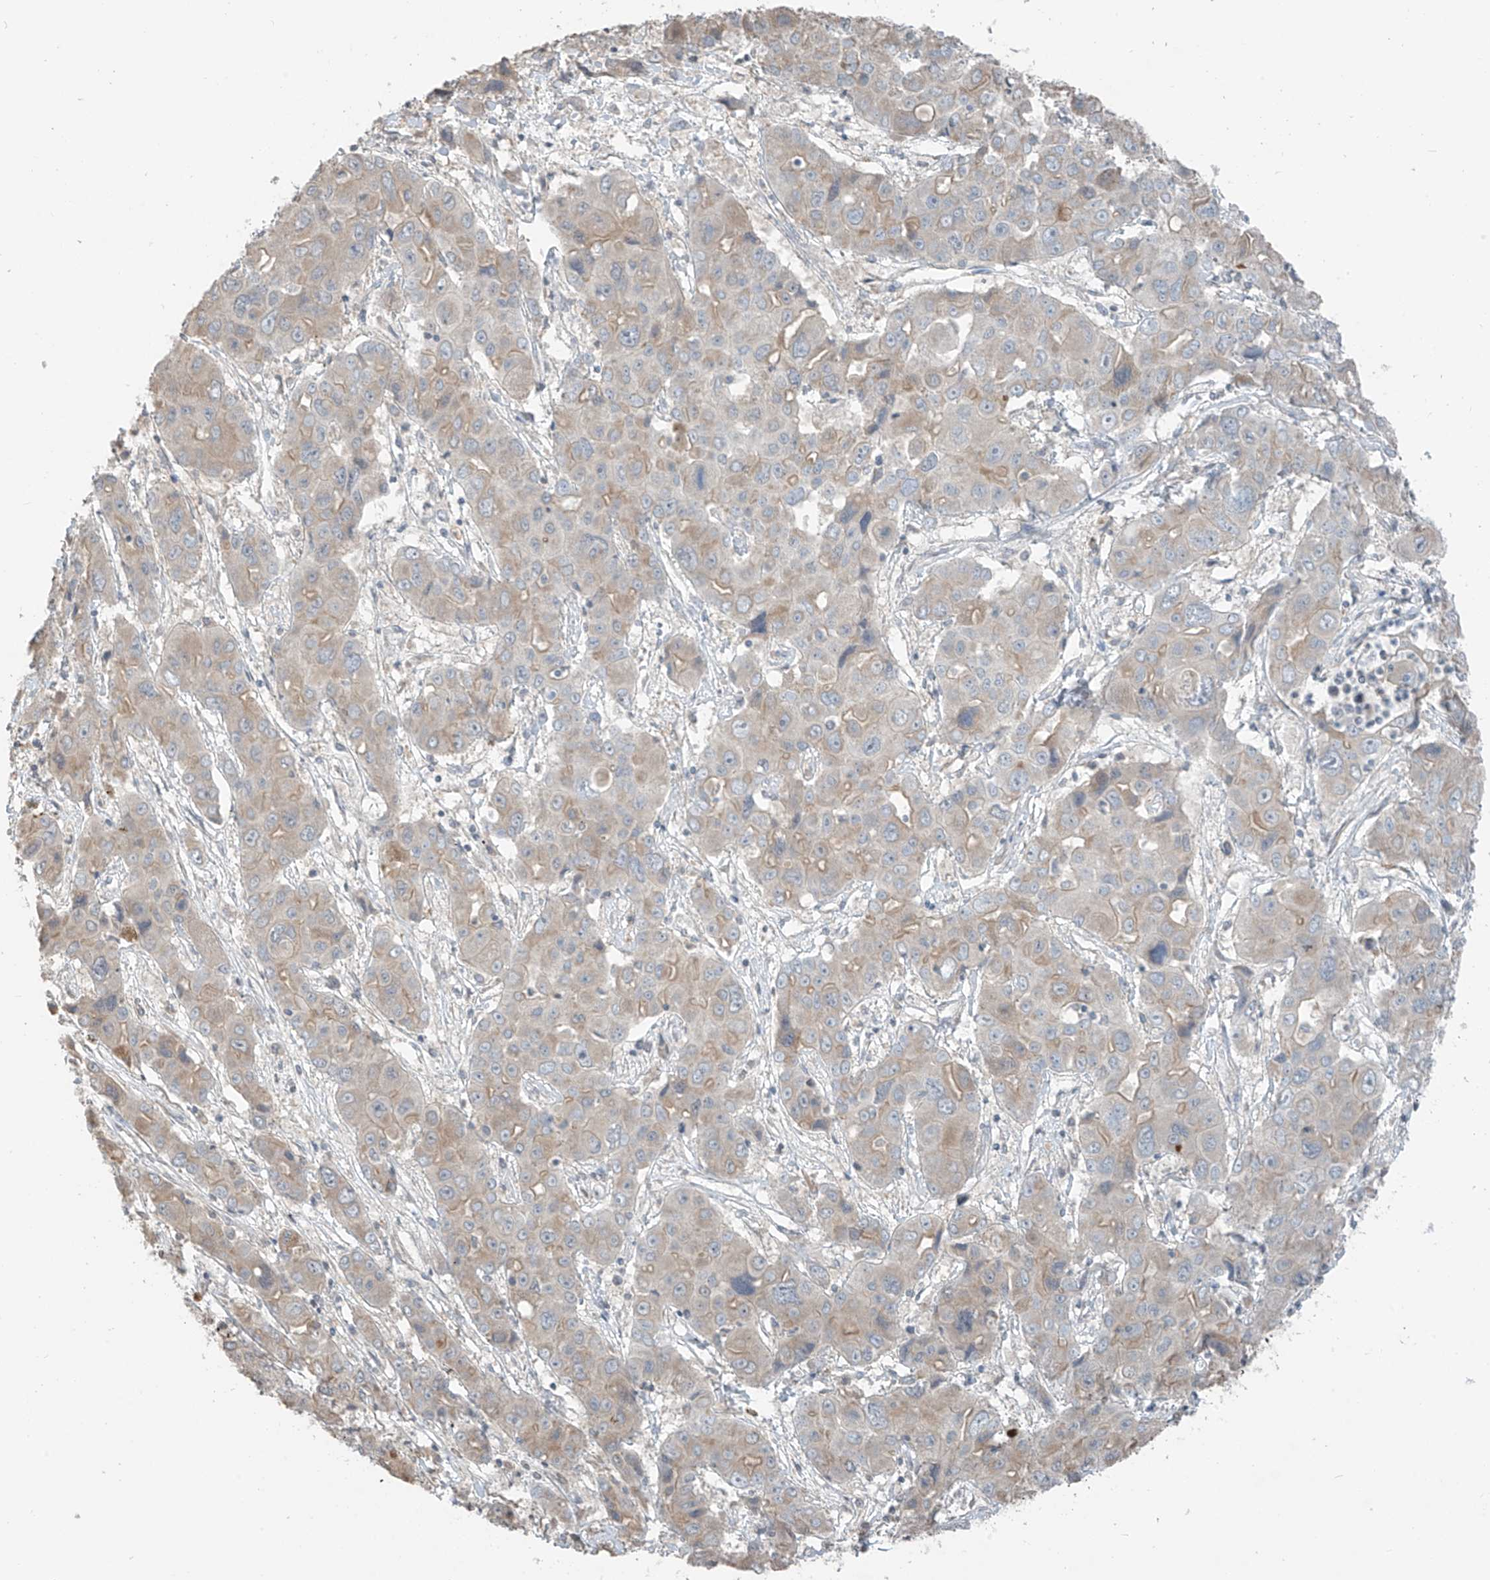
{"staining": {"intensity": "weak", "quantity": "<25%", "location": "cytoplasmic/membranous"}, "tissue": "liver cancer", "cell_type": "Tumor cells", "image_type": "cancer", "snomed": [{"axis": "morphology", "description": "Cholangiocarcinoma"}, {"axis": "topography", "description": "Liver"}], "caption": "An IHC micrograph of liver cholangiocarcinoma is shown. There is no staining in tumor cells of liver cholangiocarcinoma.", "gene": "HOXA11", "patient": {"sex": "male", "age": 67}}